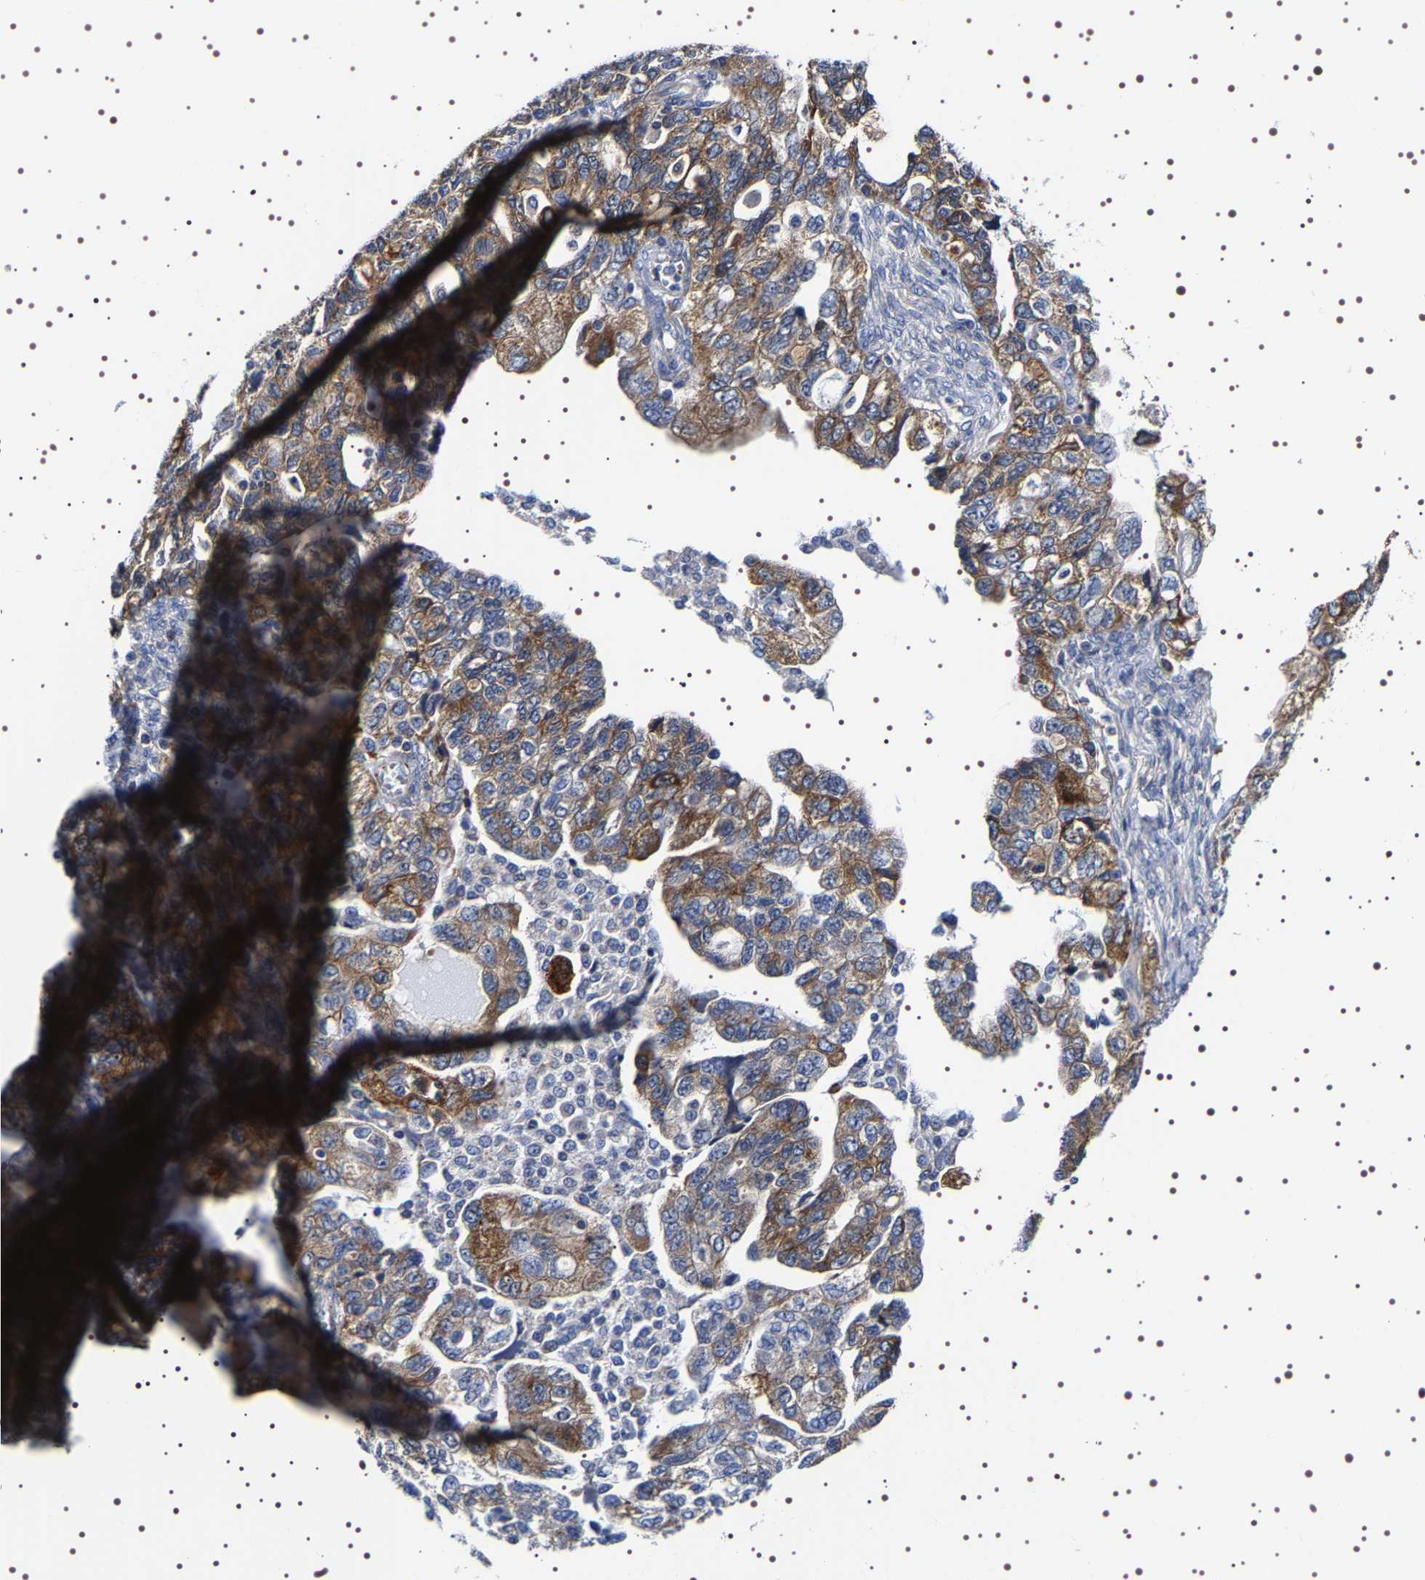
{"staining": {"intensity": "moderate", "quantity": ">75%", "location": "cytoplasmic/membranous"}, "tissue": "ovarian cancer", "cell_type": "Tumor cells", "image_type": "cancer", "snomed": [{"axis": "morphology", "description": "Carcinoma, NOS"}, {"axis": "morphology", "description": "Cystadenocarcinoma, serous, NOS"}, {"axis": "topography", "description": "Ovary"}], "caption": "This photomicrograph displays immunohistochemistry (IHC) staining of human carcinoma (ovarian), with medium moderate cytoplasmic/membranous staining in approximately >75% of tumor cells.", "gene": "SQLE", "patient": {"sex": "female", "age": 69}}